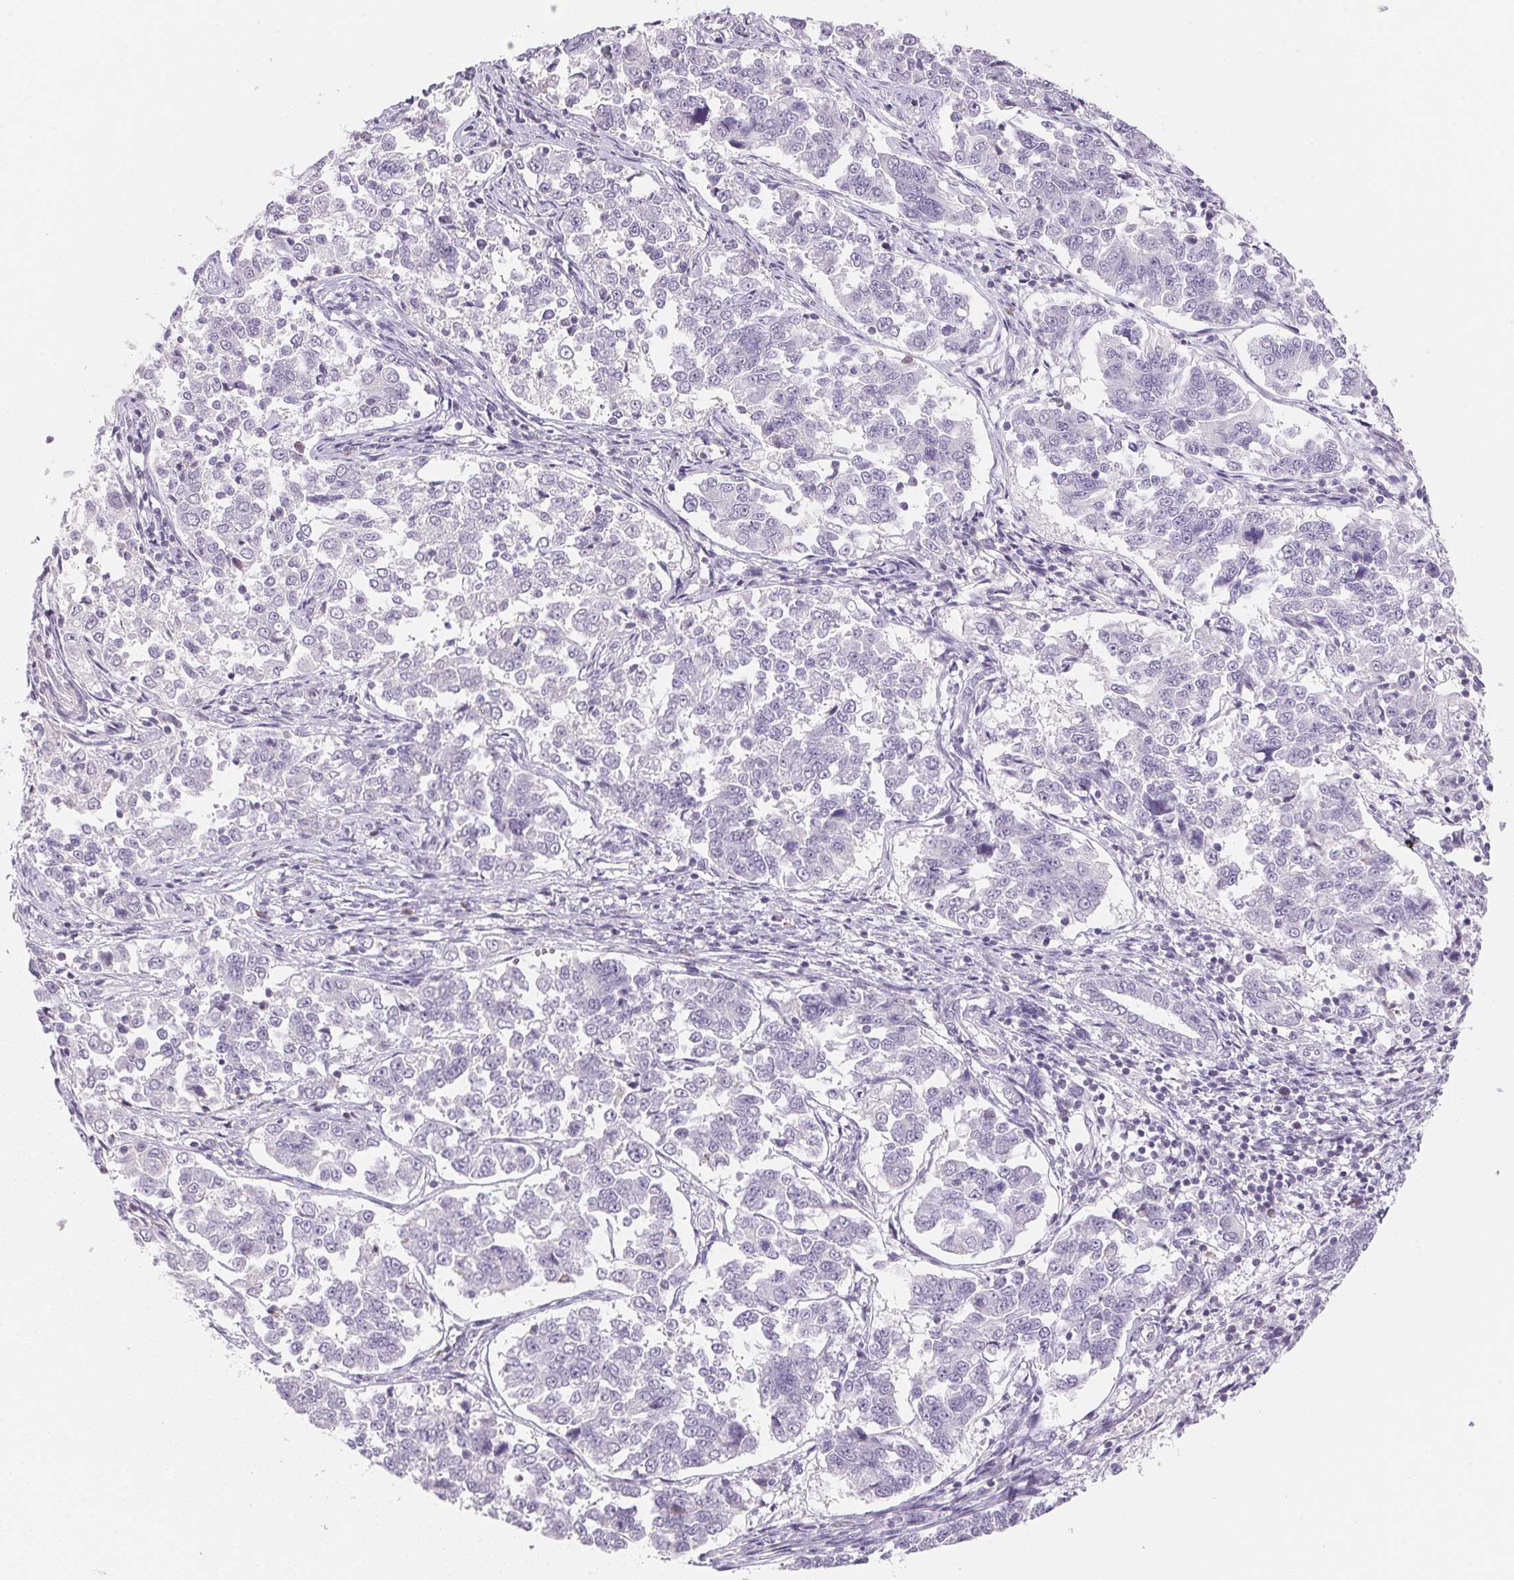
{"staining": {"intensity": "negative", "quantity": "none", "location": "none"}, "tissue": "endometrial cancer", "cell_type": "Tumor cells", "image_type": "cancer", "snomed": [{"axis": "morphology", "description": "Adenocarcinoma, NOS"}, {"axis": "topography", "description": "Endometrium"}], "caption": "IHC of adenocarcinoma (endometrial) demonstrates no positivity in tumor cells. (DAB (3,3'-diaminobenzidine) immunohistochemistry (IHC), high magnification).", "gene": "GIPC2", "patient": {"sex": "female", "age": 43}}